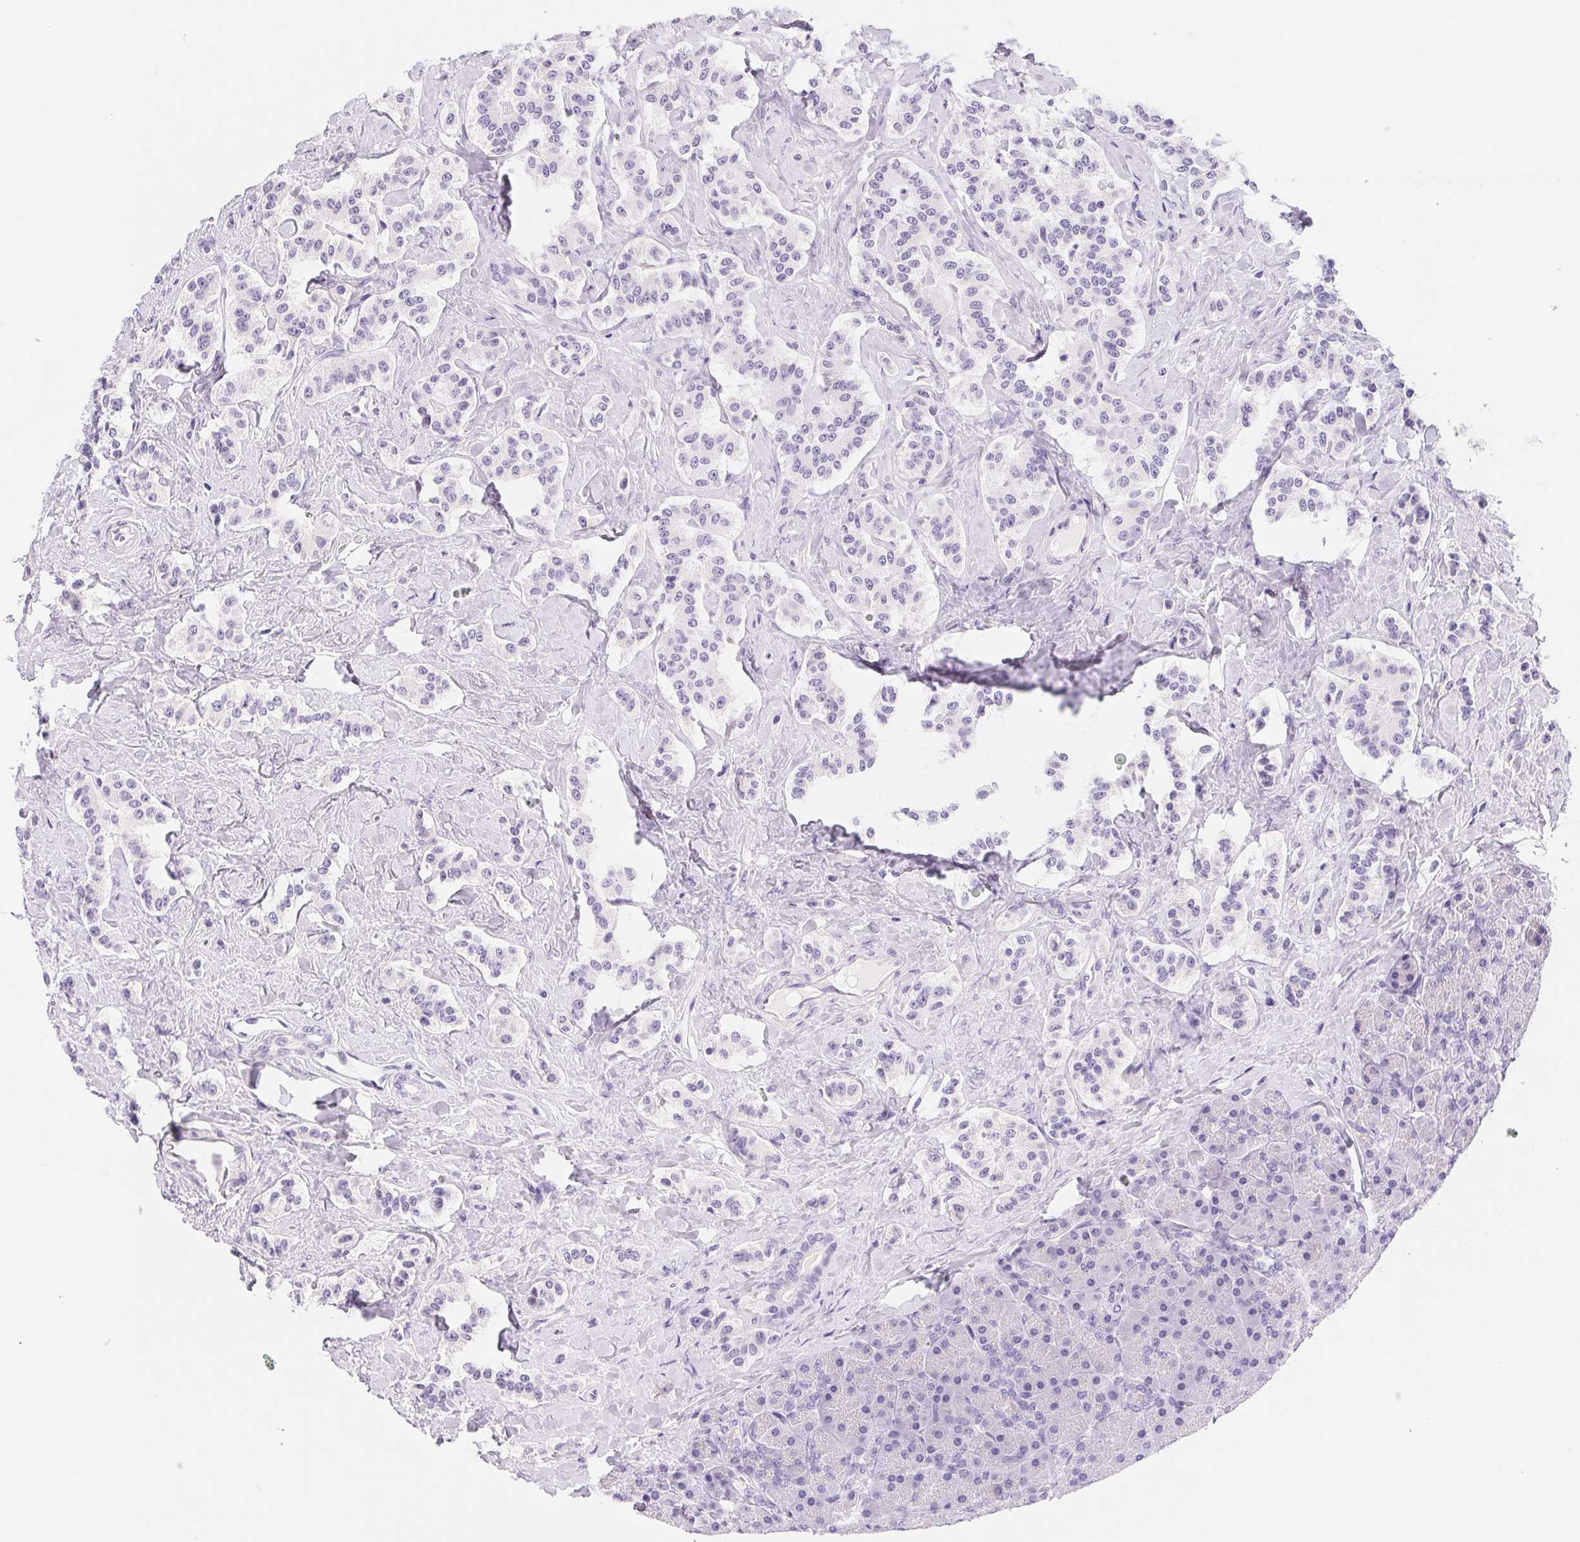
{"staining": {"intensity": "negative", "quantity": "none", "location": "none"}, "tissue": "carcinoid", "cell_type": "Tumor cells", "image_type": "cancer", "snomed": [{"axis": "morphology", "description": "Normal tissue, NOS"}, {"axis": "morphology", "description": "Carcinoid, malignant, NOS"}, {"axis": "topography", "description": "Pancreas"}], "caption": "Immunohistochemistry micrograph of neoplastic tissue: carcinoid stained with DAB (3,3'-diaminobenzidine) shows no significant protein positivity in tumor cells. (DAB (3,3'-diaminobenzidine) immunohistochemistry visualized using brightfield microscopy, high magnification).", "gene": "ASGR2", "patient": {"sex": "male", "age": 36}}